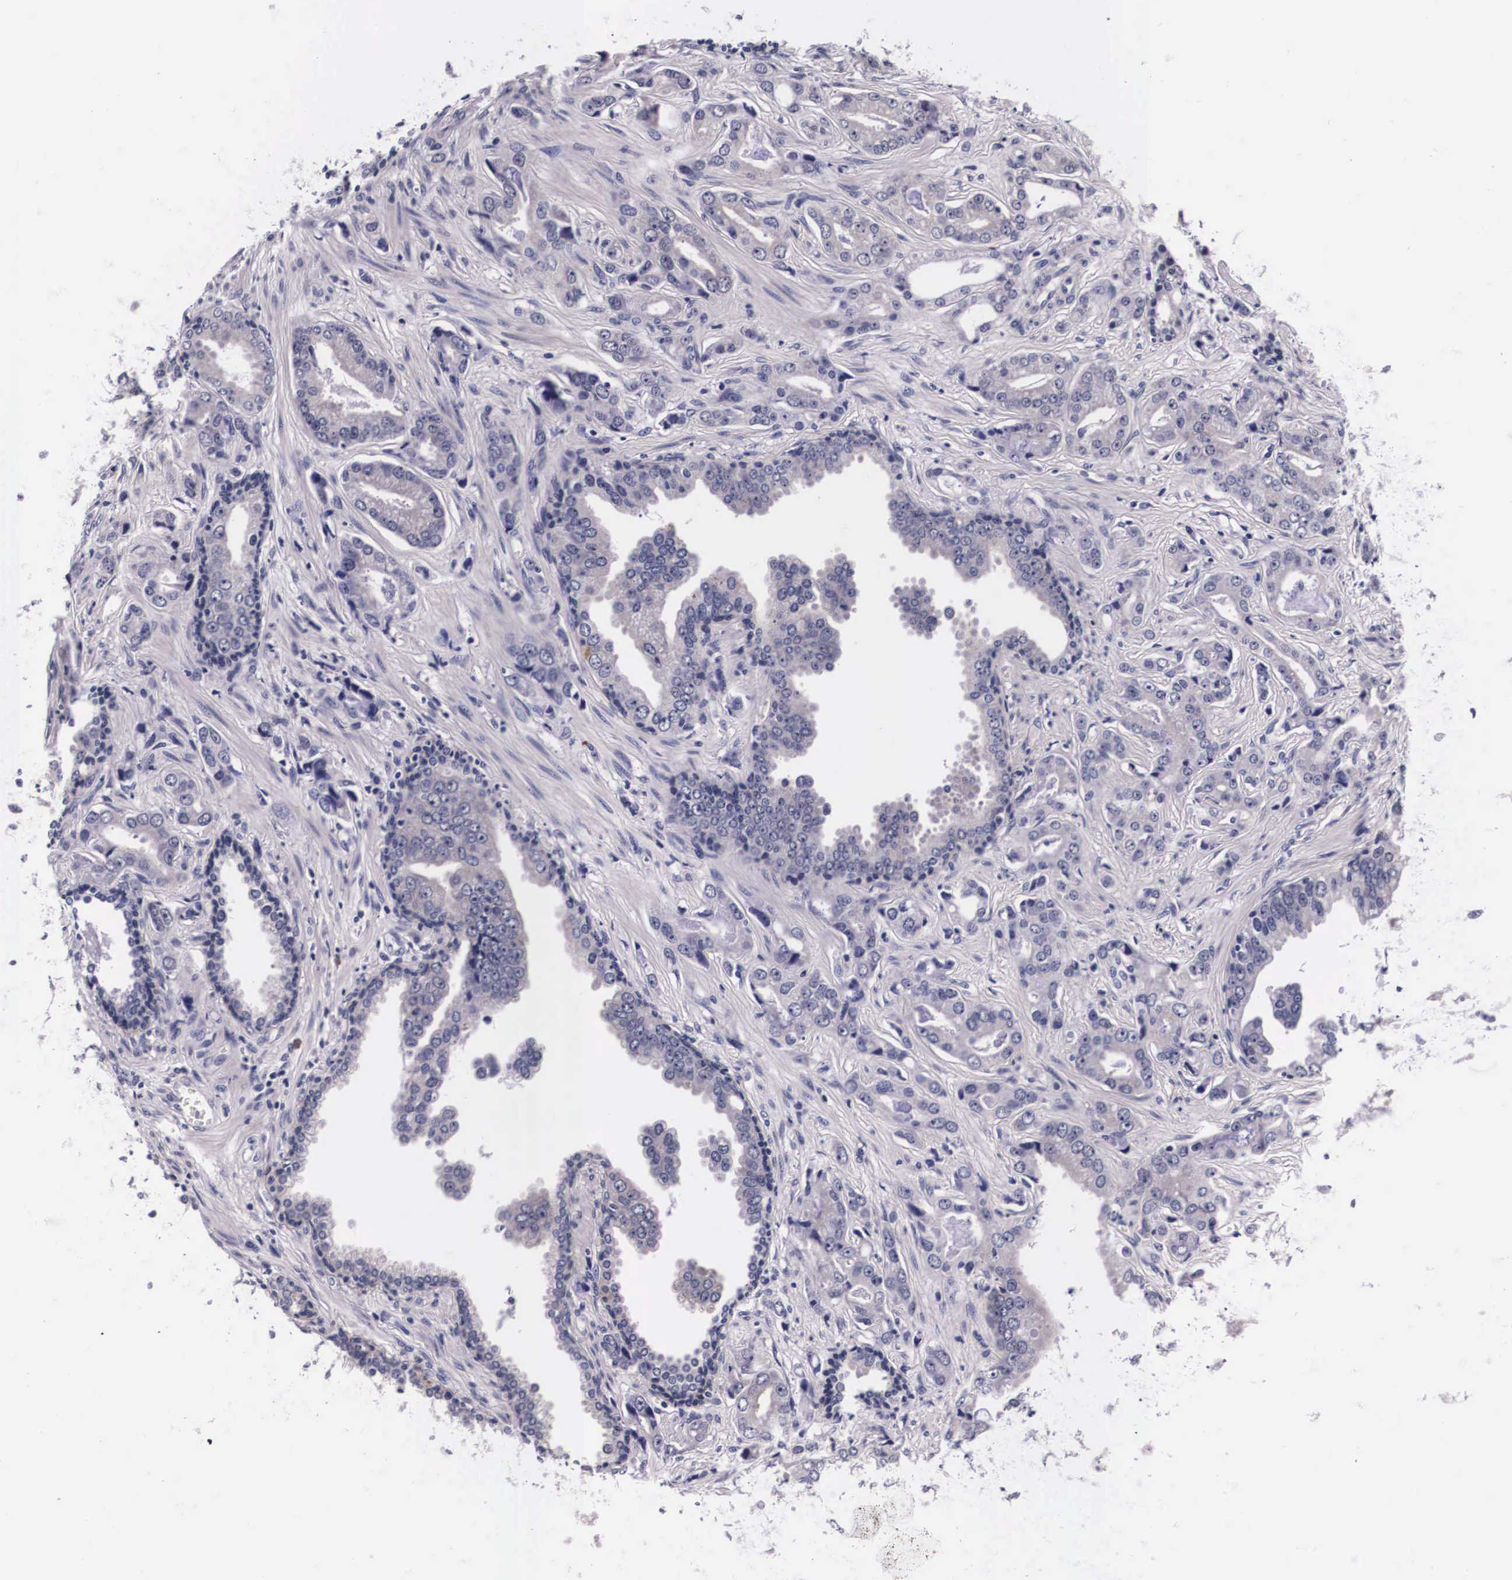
{"staining": {"intensity": "negative", "quantity": "none", "location": "none"}, "tissue": "prostate cancer", "cell_type": "Tumor cells", "image_type": "cancer", "snomed": [{"axis": "morphology", "description": "Adenocarcinoma, Low grade"}, {"axis": "topography", "description": "Prostate"}], "caption": "Immunohistochemistry (IHC) of human adenocarcinoma (low-grade) (prostate) demonstrates no positivity in tumor cells. (Brightfield microscopy of DAB immunohistochemistry (IHC) at high magnification).", "gene": "PHETA2", "patient": {"sex": "male", "age": 65}}